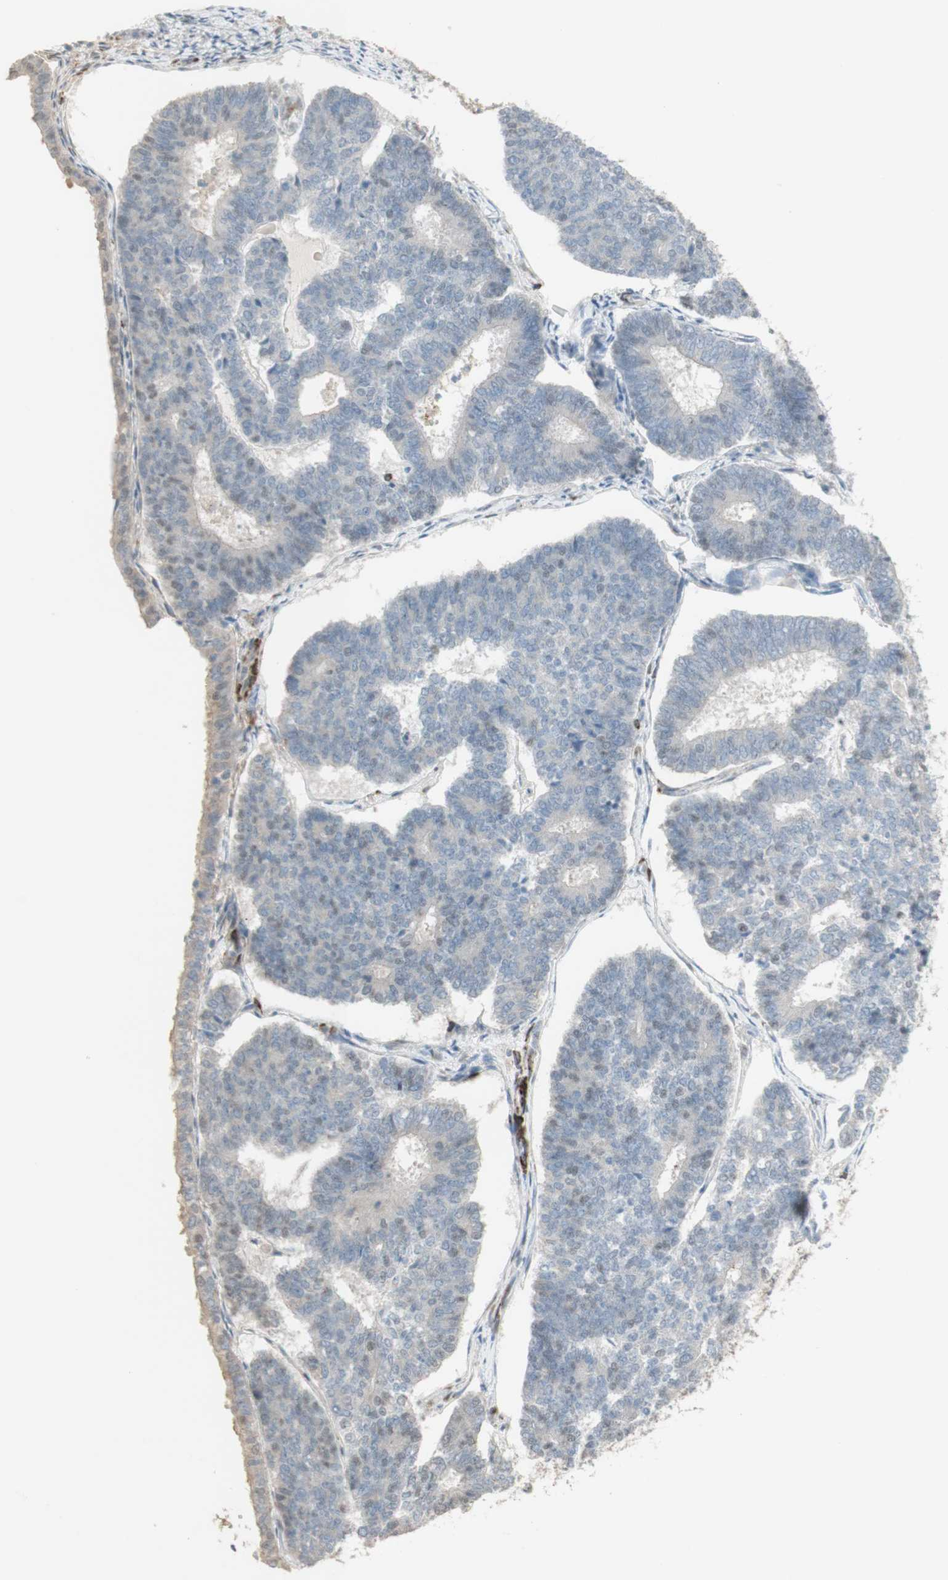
{"staining": {"intensity": "negative", "quantity": "none", "location": "none"}, "tissue": "endometrial cancer", "cell_type": "Tumor cells", "image_type": "cancer", "snomed": [{"axis": "morphology", "description": "Adenocarcinoma, NOS"}, {"axis": "topography", "description": "Endometrium"}], "caption": "Tumor cells are negative for protein expression in human endometrial cancer (adenocarcinoma).", "gene": "MUC3A", "patient": {"sex": "female", "age": 70}}